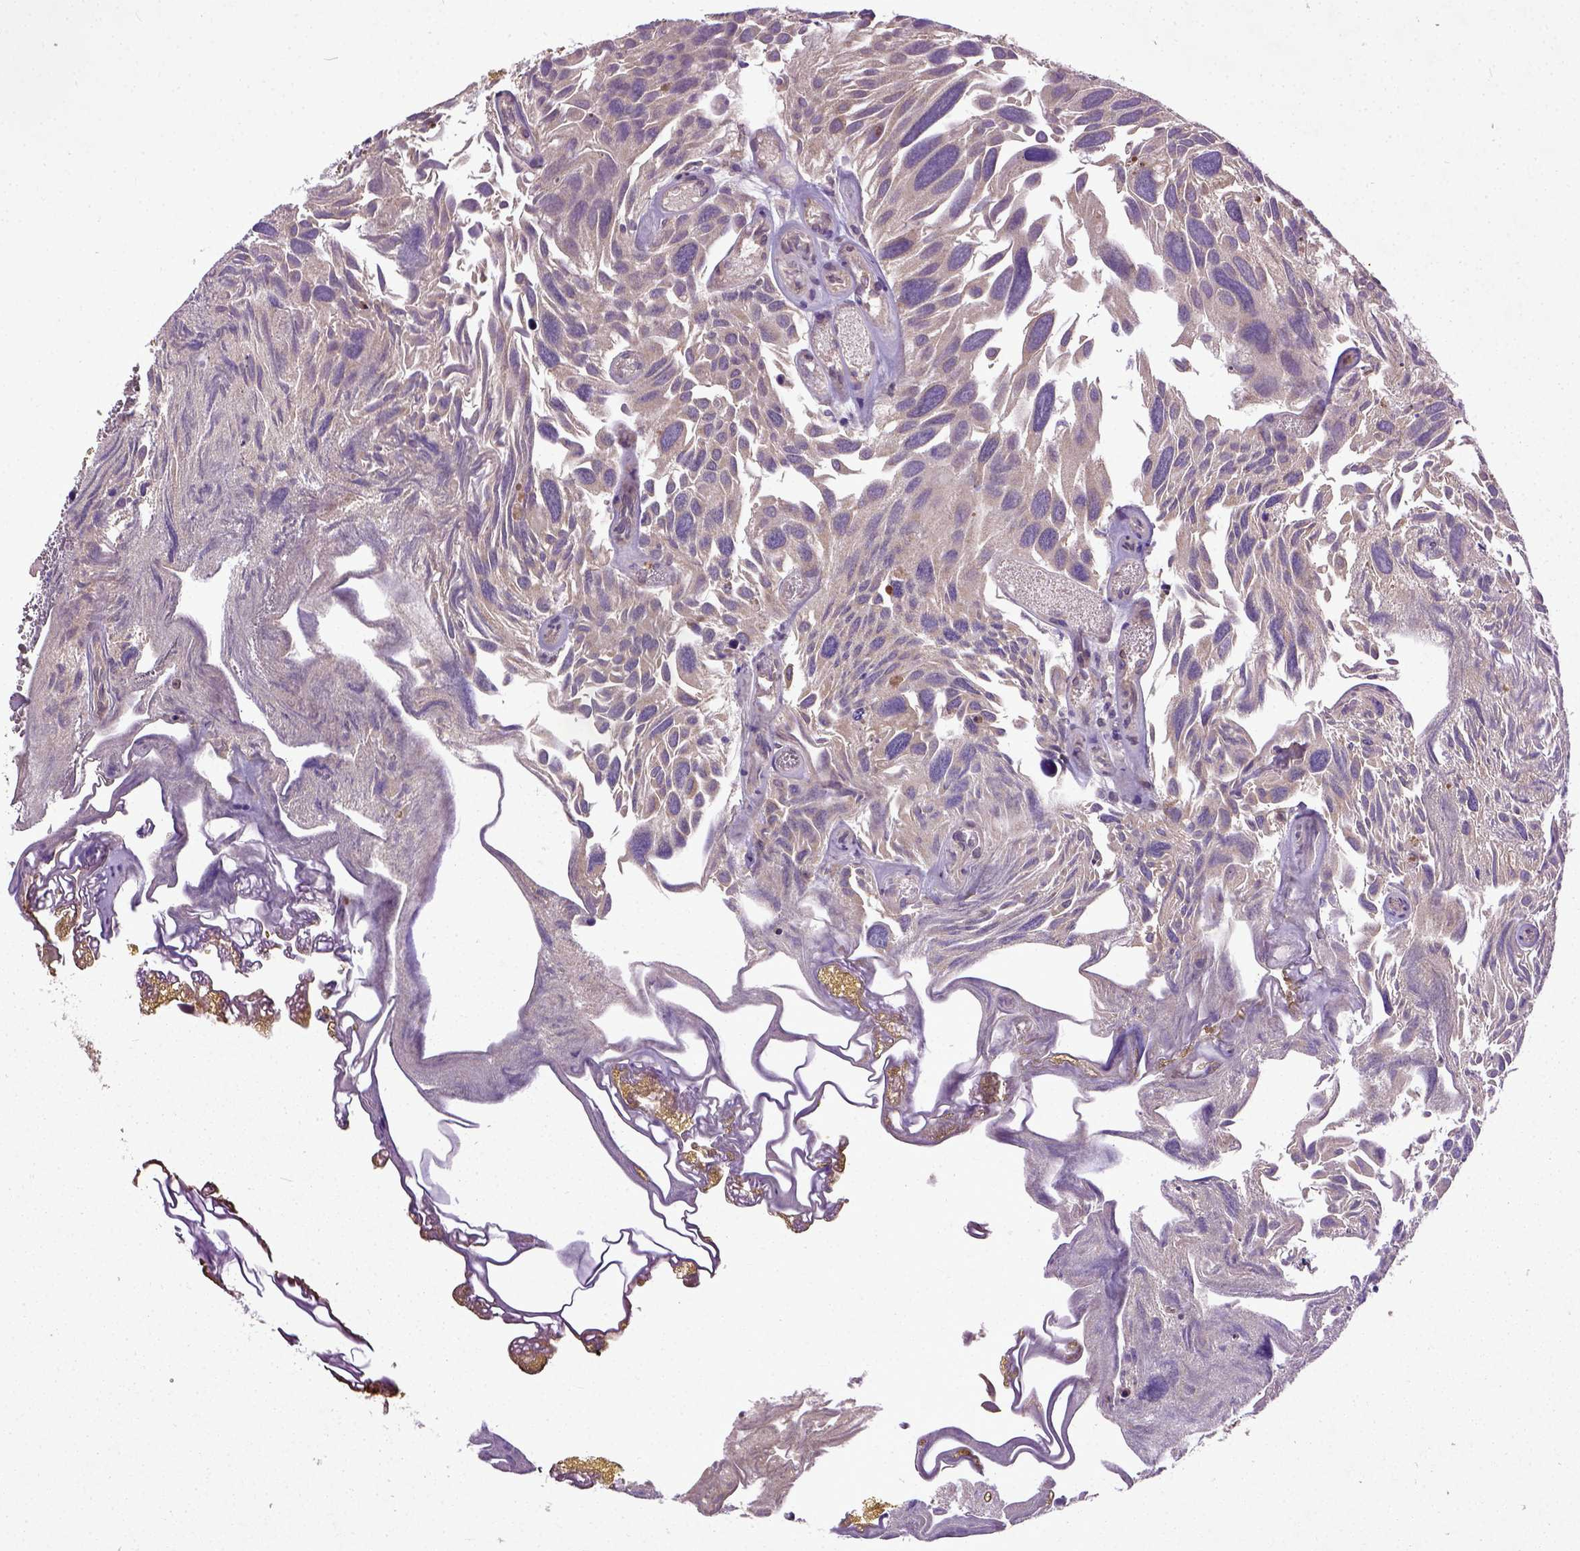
{"staining": {"intensity": "moderate", "quantity": ">75%", "location": "cytoplasmic/membranous,nuclear"}, "tissue": "urothelial cancer", "cell_type": "Tumor cells", "image_type": "cancer", "snomed": [{"axis": "morphology", "description": "Urothelial carcinoma, Low grade"}, {"axis": "topography", "description": "Urinary bladder"}], "caption": "Brown immunohistochemical staining in human urothelial cancer displays moderate cytoplasmic/membranous and nuclear staining in approximately >75% of tumor cells.", "gene": "UBA3", "patient": {"sex": "female", "age": 69}}